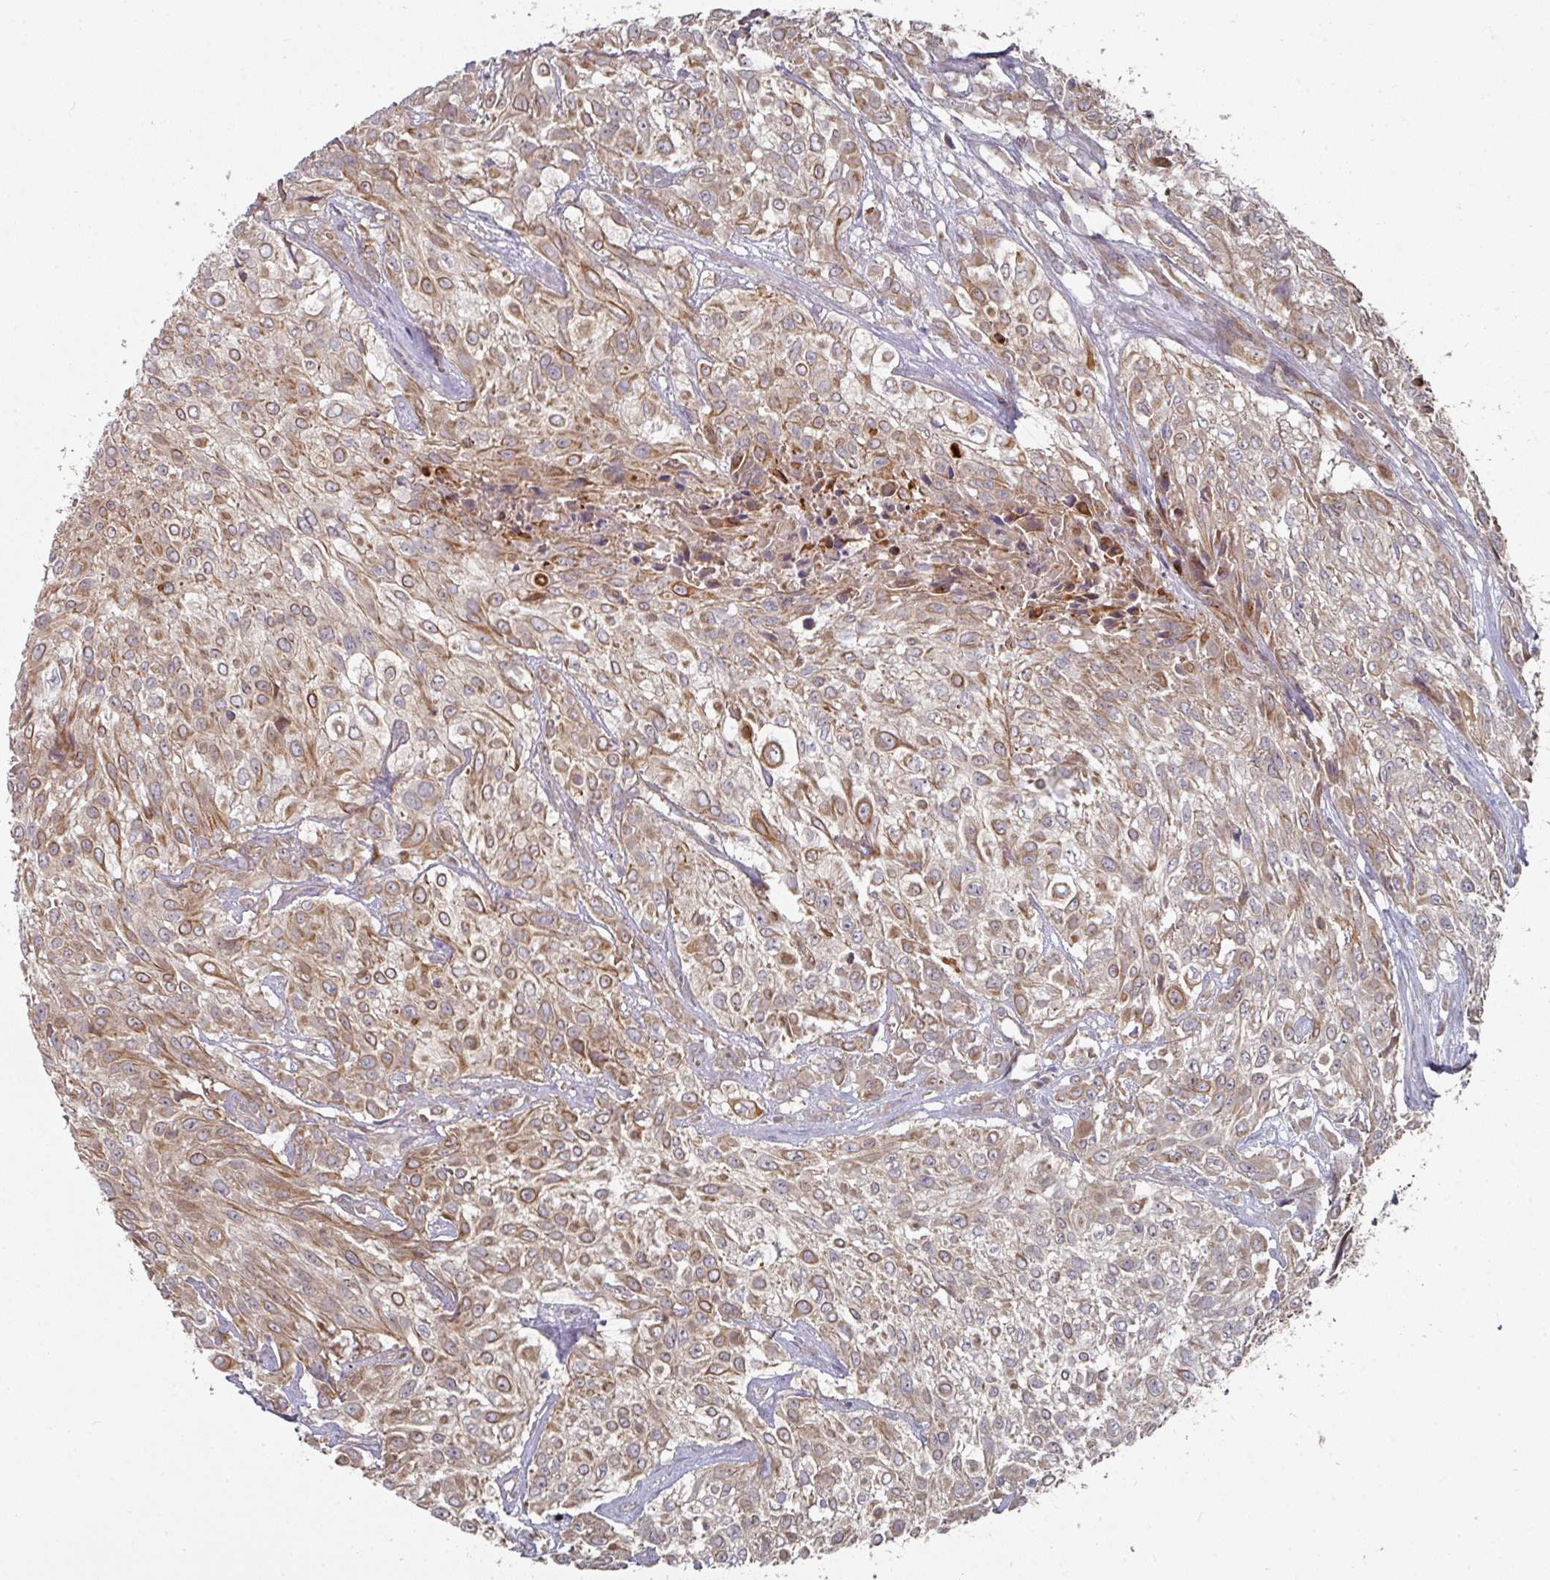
{"staining": {"intensity": "moderate", "quantity": ">75%", "location": "cytoplasmic/membranous"}, "tissue": "urothelial cancer", "cell_type": "Tumor cells", "image_type": "cancer", "snomed": [{"axis": "morphology", "description": "Urothelial carcinoma, High grade"}, {"axis": "topography", "description": "Urinary bladder"}], "caption": "Immunohistochemistry (DAB (3,3'-diaminobenzidine)) staining of urothelial cancer exhibits moderate cytoplasmic/membranous protein positivity in approximately >75% of tumor cells. (DAB IHC, brown staining for protein, blue staining for nuclei).", "gene": "DNAJC7", "patient": {"sex": "male", "age": 57}}